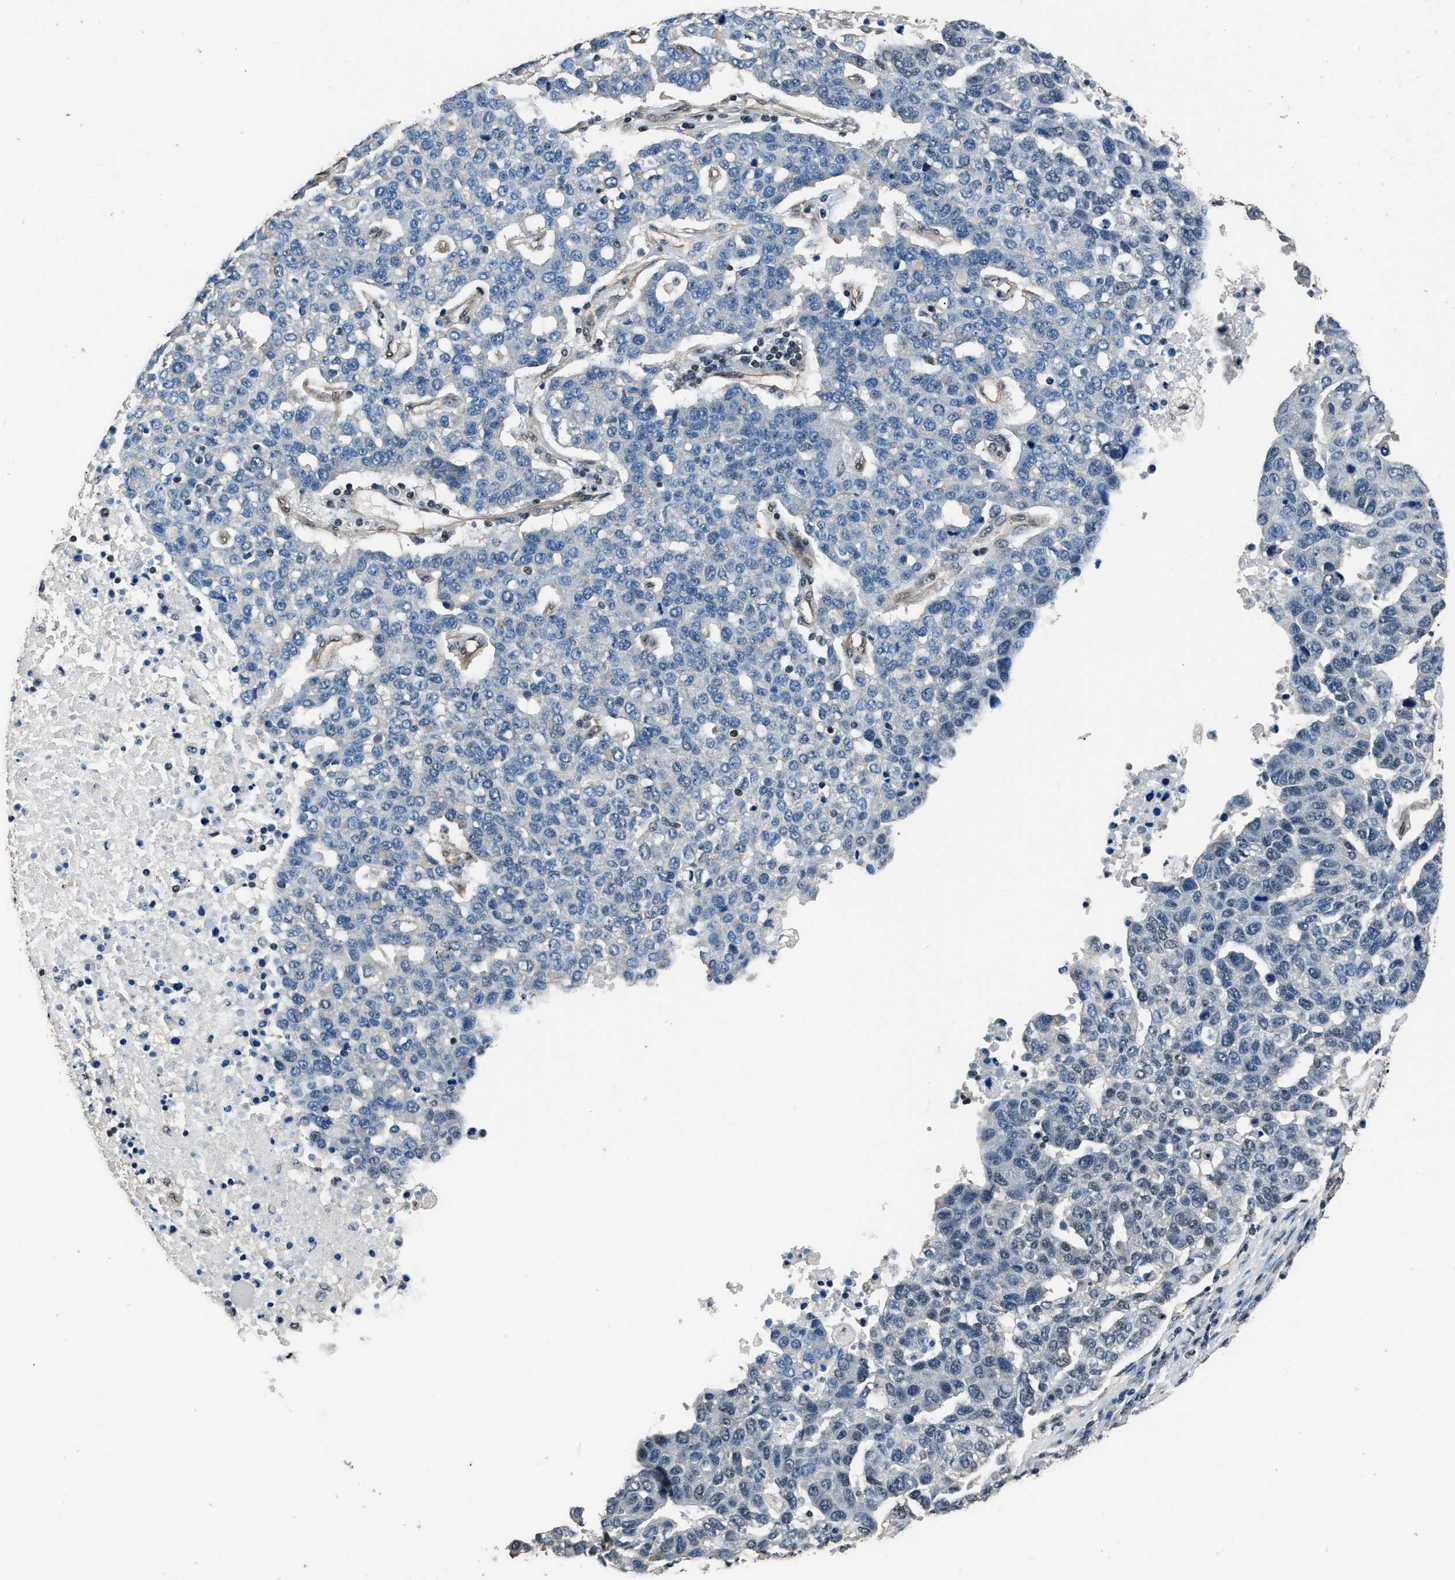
{"staining": {"intensity": "negative", "quantity": "none", "location": "none"}, "tissue": "pancreatic cancer", "cell_type": "Tumor cells", "image_type": "cancer", "snomed": [{"axis": "morphology", "description": "Adenocarcinoma, NOS"}, {"axis": "topography", "description": "Pancreas"}], "caption": "Tumor cells are negative for protein expression in human pancreatic cancer.", "gene": "DFFA", "patient": {"sex": "female", "age": 61}}